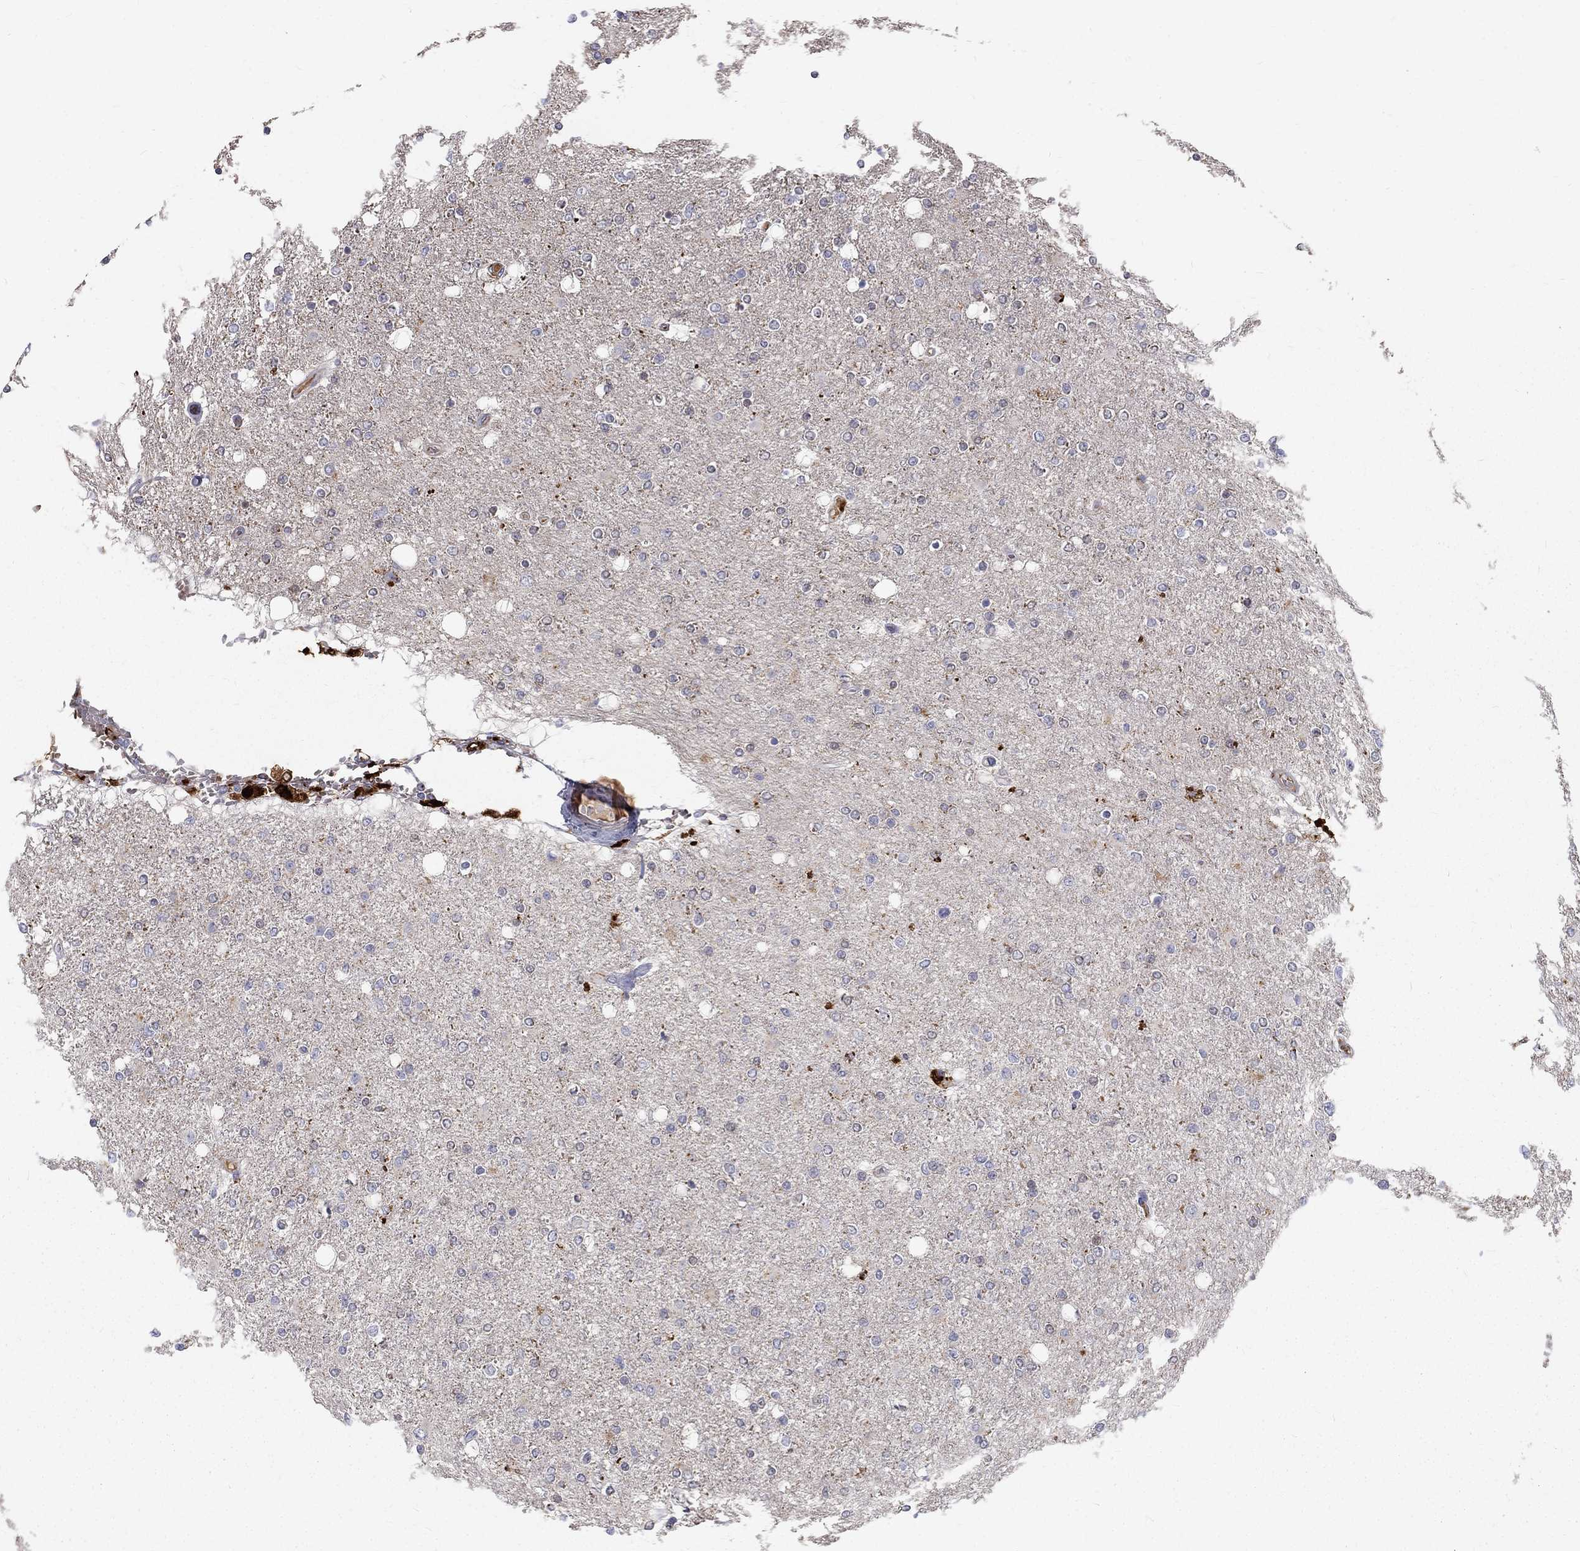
{"staining": {"intensity": "strong", "quantity": "<25%", "location": "cytoplasmic/membranous"}, "tissue": "glioma", "cell_type": "Tumor cells", "image_type": "cancer", "snomed": [{"axis": "morphology", "description": "Glioma, malignant, High grade"}, {"axis": "topography", "description": "Cerebral cortex"}], "caption": "Protein analysis of glioma tissue demonstrates strong cytoplasmic/membranous staining in about <25% of tumor cells.", "gene": "EPDR1", "patient": {"sex": "male", "age": 70}}